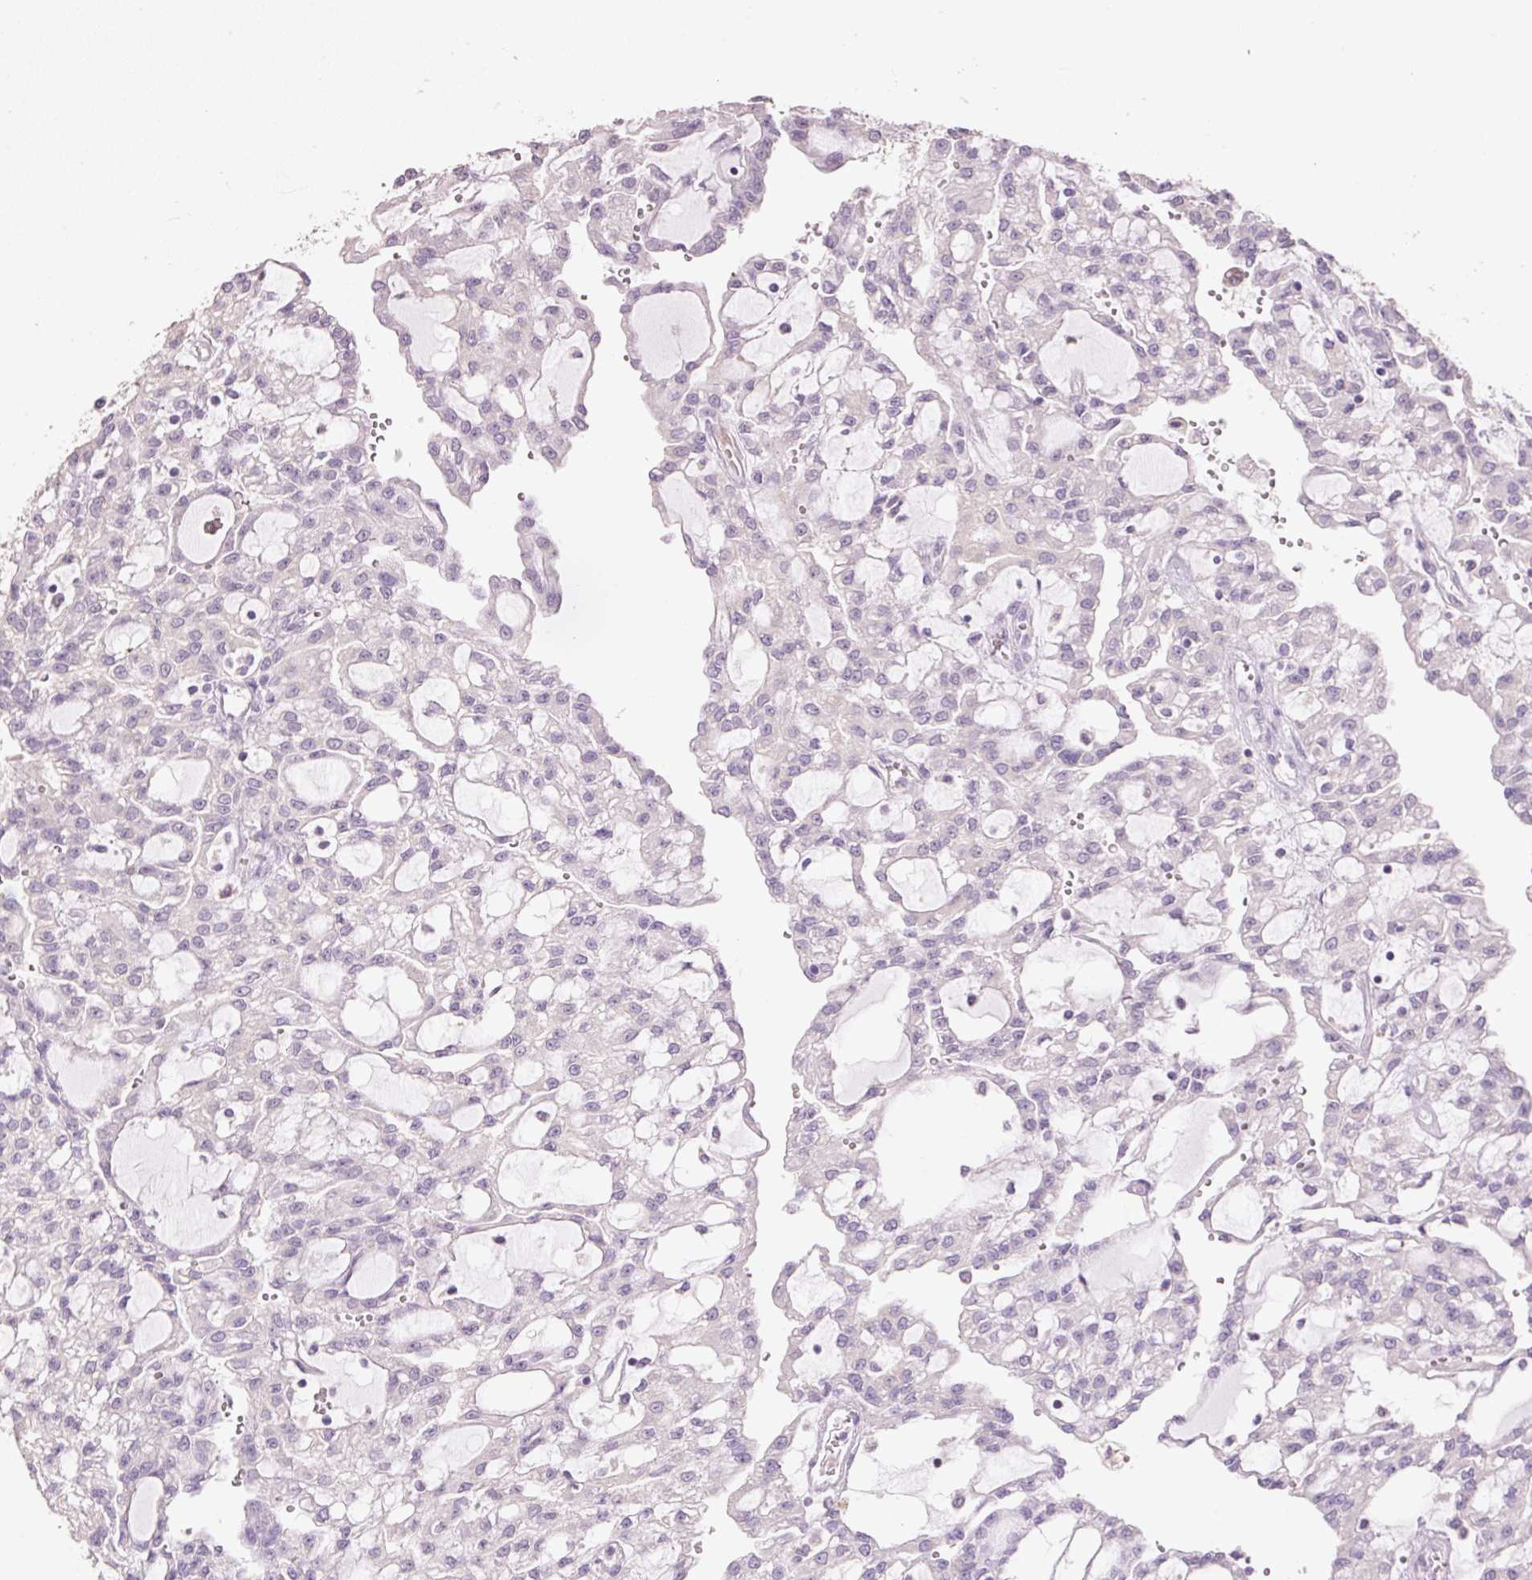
{"staining": {"intensity": "negative", "quantity": "none", "location": "none"}, "tissue": "renal cancer", "cell_type": "Tumor cells", "image_type": "cancer", "snomed": [{"axis": "morphology", "description": "Adenocarcinoma, NOS"}, {"axis": "topography", "description": "Kidney"}], "caption": "Tumor cells show no significant protein staining in renal cancer (adenocarcinoma).", "gene": "HAX1", "patient": {"sex": "male", "age": 63}}